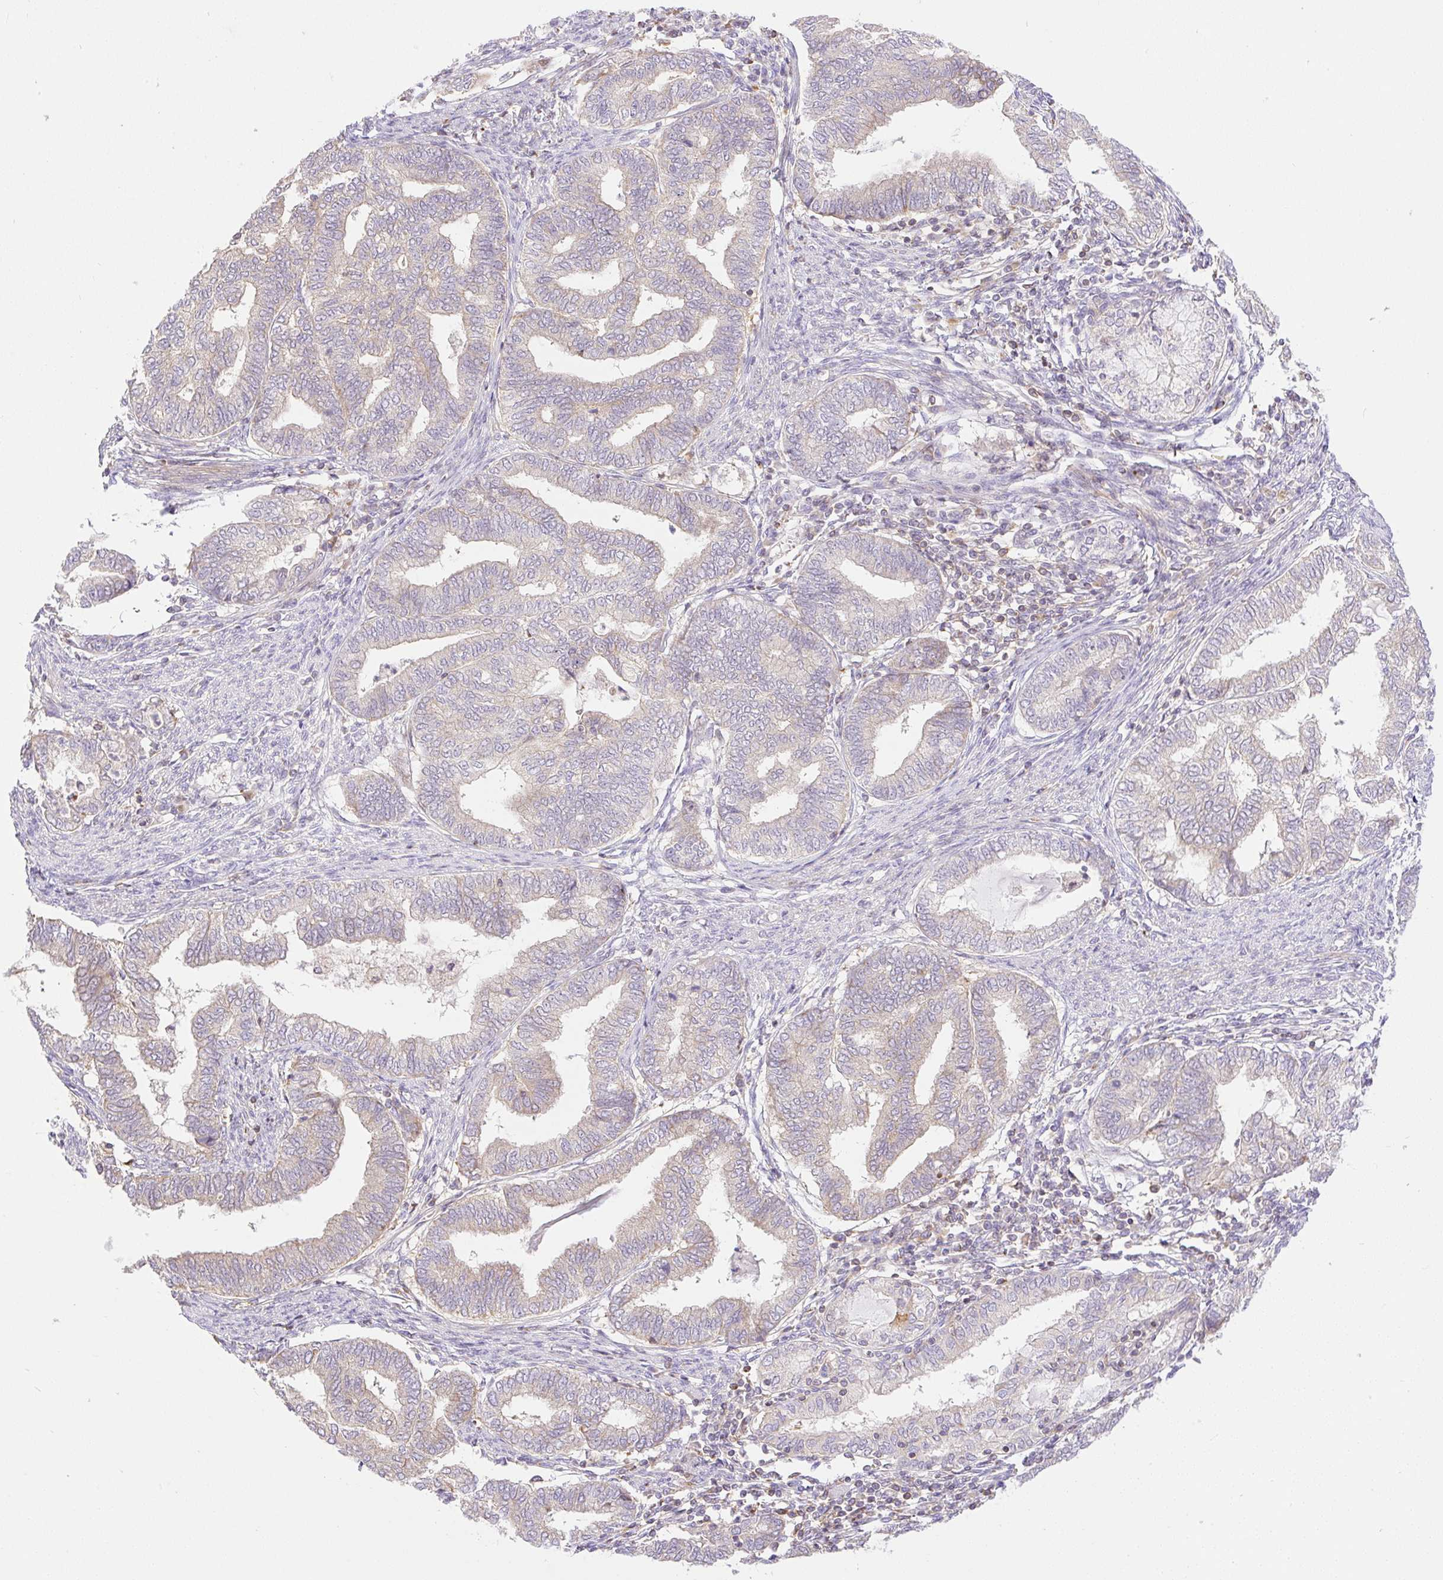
{"staining": {"intensity": "negative", "quantity": "none", "location": "none"}, "tissue": "endometrial cancer", "cell_type": "Tumor cells", "image_type": "cancer", "snomed": [{"axis": "morphology", "description": "Adenocarcinoma, NOS"}, {"axis": "topography", "description": "Endometrium"}], "caption": "High power microscopy image of an immunohistochemistry image of adenocarcinoma (endometrial), revealing no significant staining in tumor cells. (IHC, brightfield microscopy, high magnification).", "gene": "VPS25", "patient": {"sex": "female", "age": 79}}